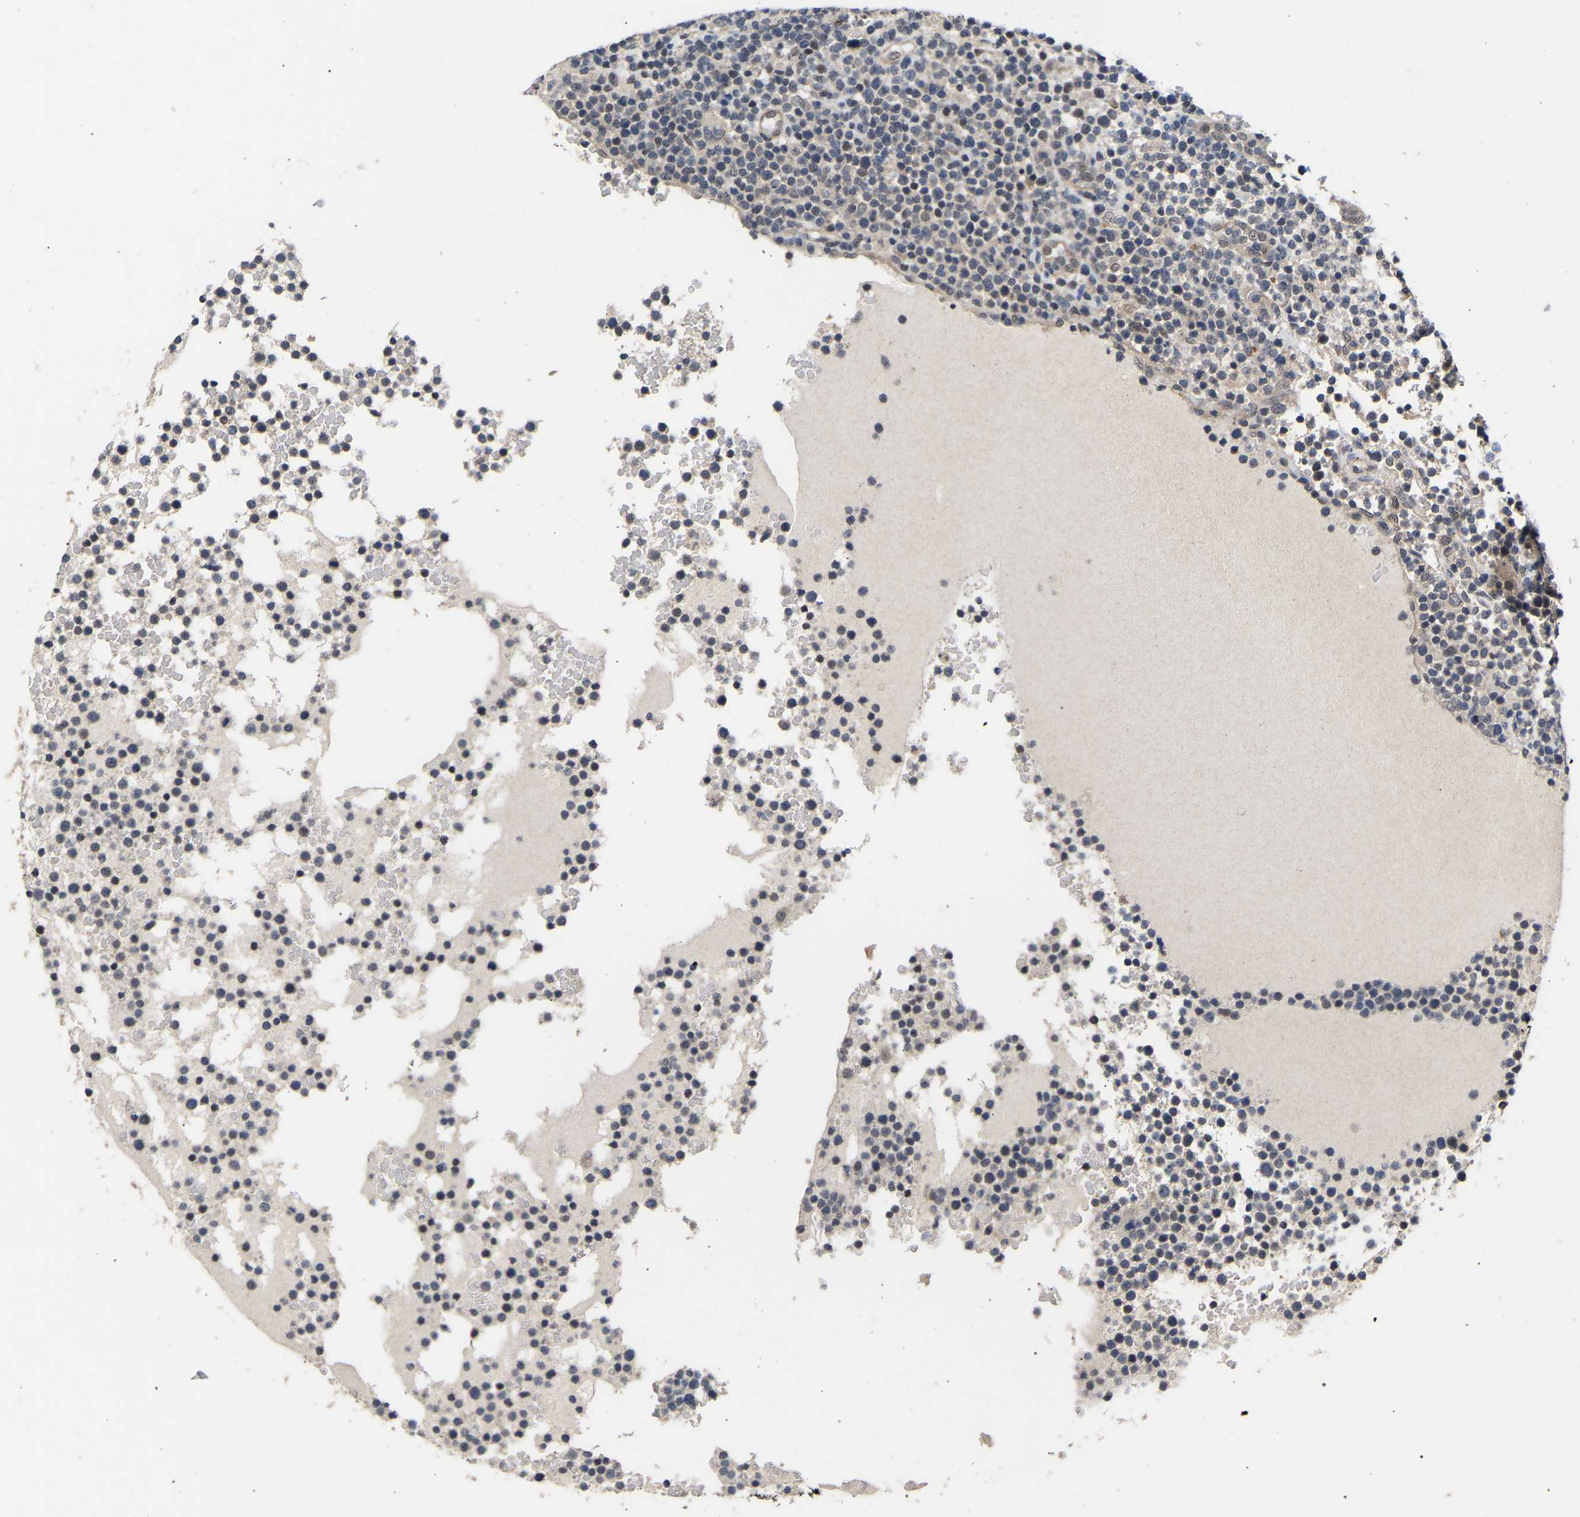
{"staining": {"intensity": "negative", "quantity": "none", "location": "none"}, "tissue": "lymphoma", "cell_type": "Tumor cells", "image_type": "cancer", "snomed": [{"axis": "morphology", "description": "Malignant lymphoma, non-Hodgkin's type, High grade"}, {"axis": "topography", "description": "Lymph node"}], "caption": "The micrograph exhibits no staining of tumor cells in lymphoma.", "gene": "METTL16", "patient": {"sex": "male", "age": 61}}